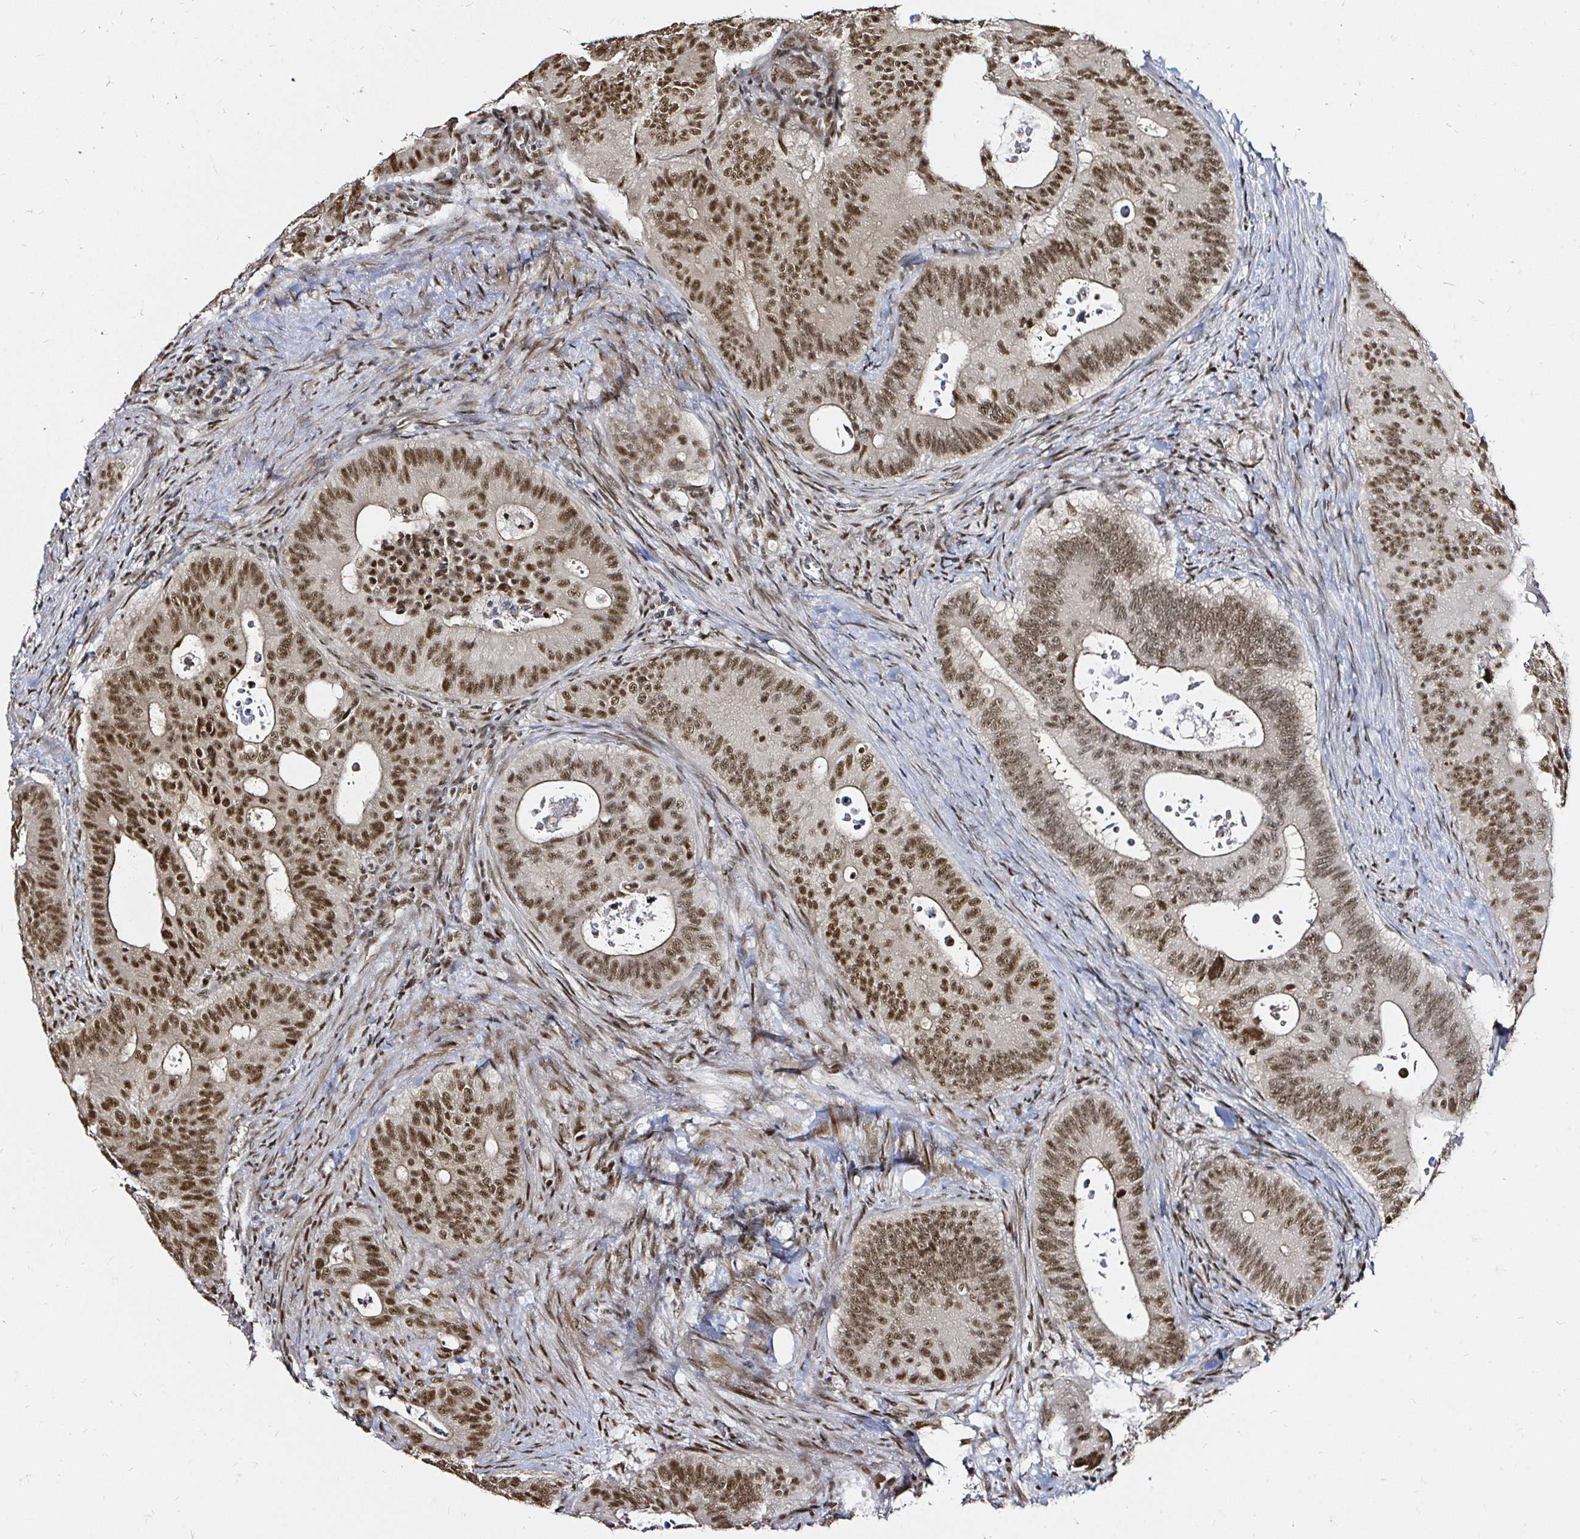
{"staining": {"intensity": "moderate", "quantity": ">75%", "location": "cytoplasmic/membranous,nuclear"}, "tissue": "colorectal cancer", "cell_type": "Tumor cells", "image_type": "cancer", "snomed": [{"axis": "morphology", "description": "Adenocarcinoma, NOS"}, {"axis": "topography", "description": "Colon"}], "caption": "High-power microscopy captured an immunohistochemistry (IHC) histopathology image of adenocarcinoma (colorectal), revealing moderate cytoplasmic/membranous and nuclear expression in about >75% of tumor cells. The staining was performed using DAB (3,3'-diaminobenzidine), with brown indicating positive protein expression. Nuclei are stained blue with hematoxylin.", "gene": "SNRPC", "patient": {"sex": "male", "age": 62}}